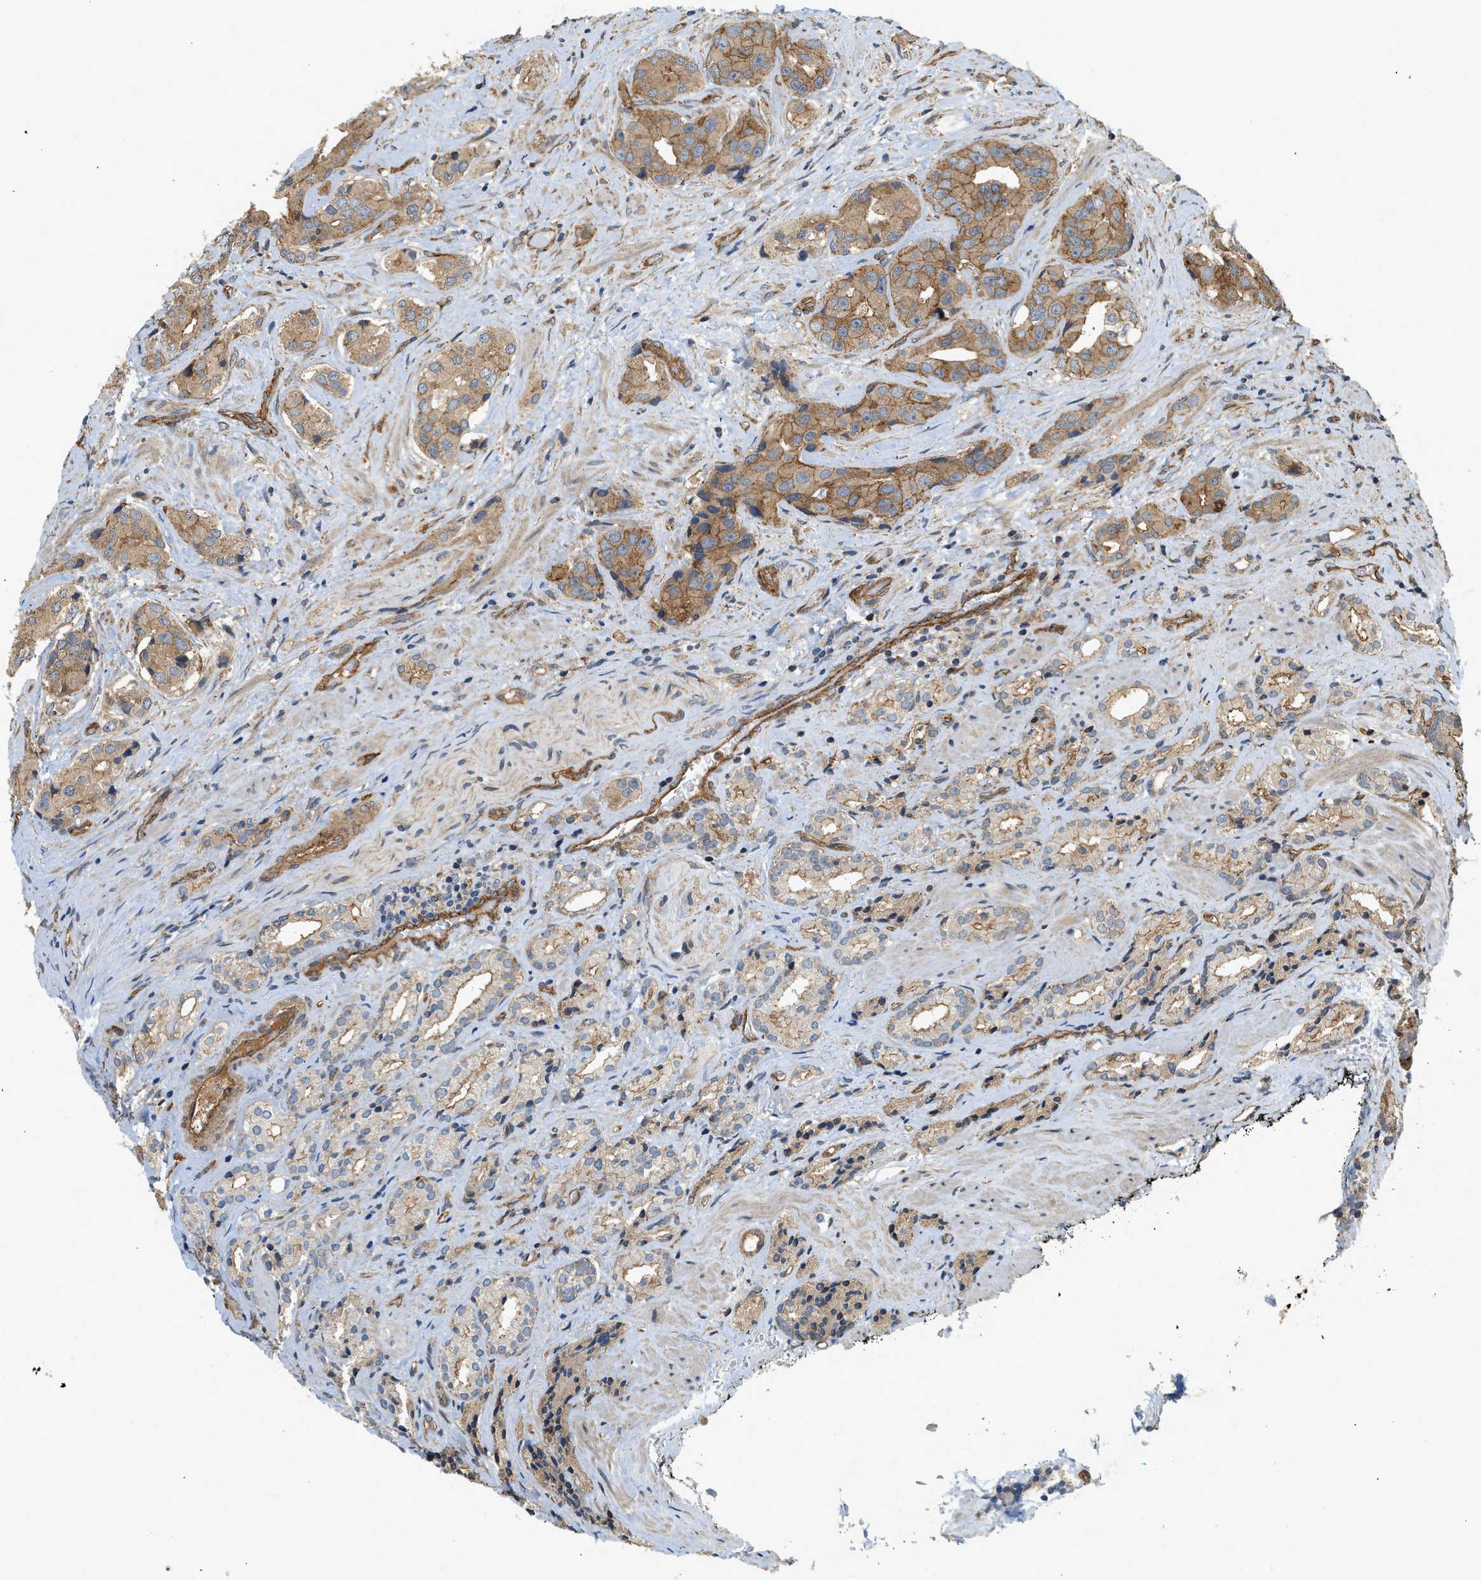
{"staining": {"intensity": "moderate", "quantity": "25%-75%", "location": "cytoplasmic/membranous"}, "tissue": "prostate cancer", "cell_type": "Tumor cells", "image_type": "cancer", "snomed": [{"axis": "morphology", "description": "Adenocarcinoma, High grade"}, {"axis": "topography", "description": "Prostate"}], "caption": "This photomicrograph displays immunohistochemistry (IHC) staining of prostate cancer, with medium moderate cytoplasmic/membranous staining in approximately 25%-75% of tumor cells.", "gene": "HIP1", "patient": {"sex": "male", "age": 71}}